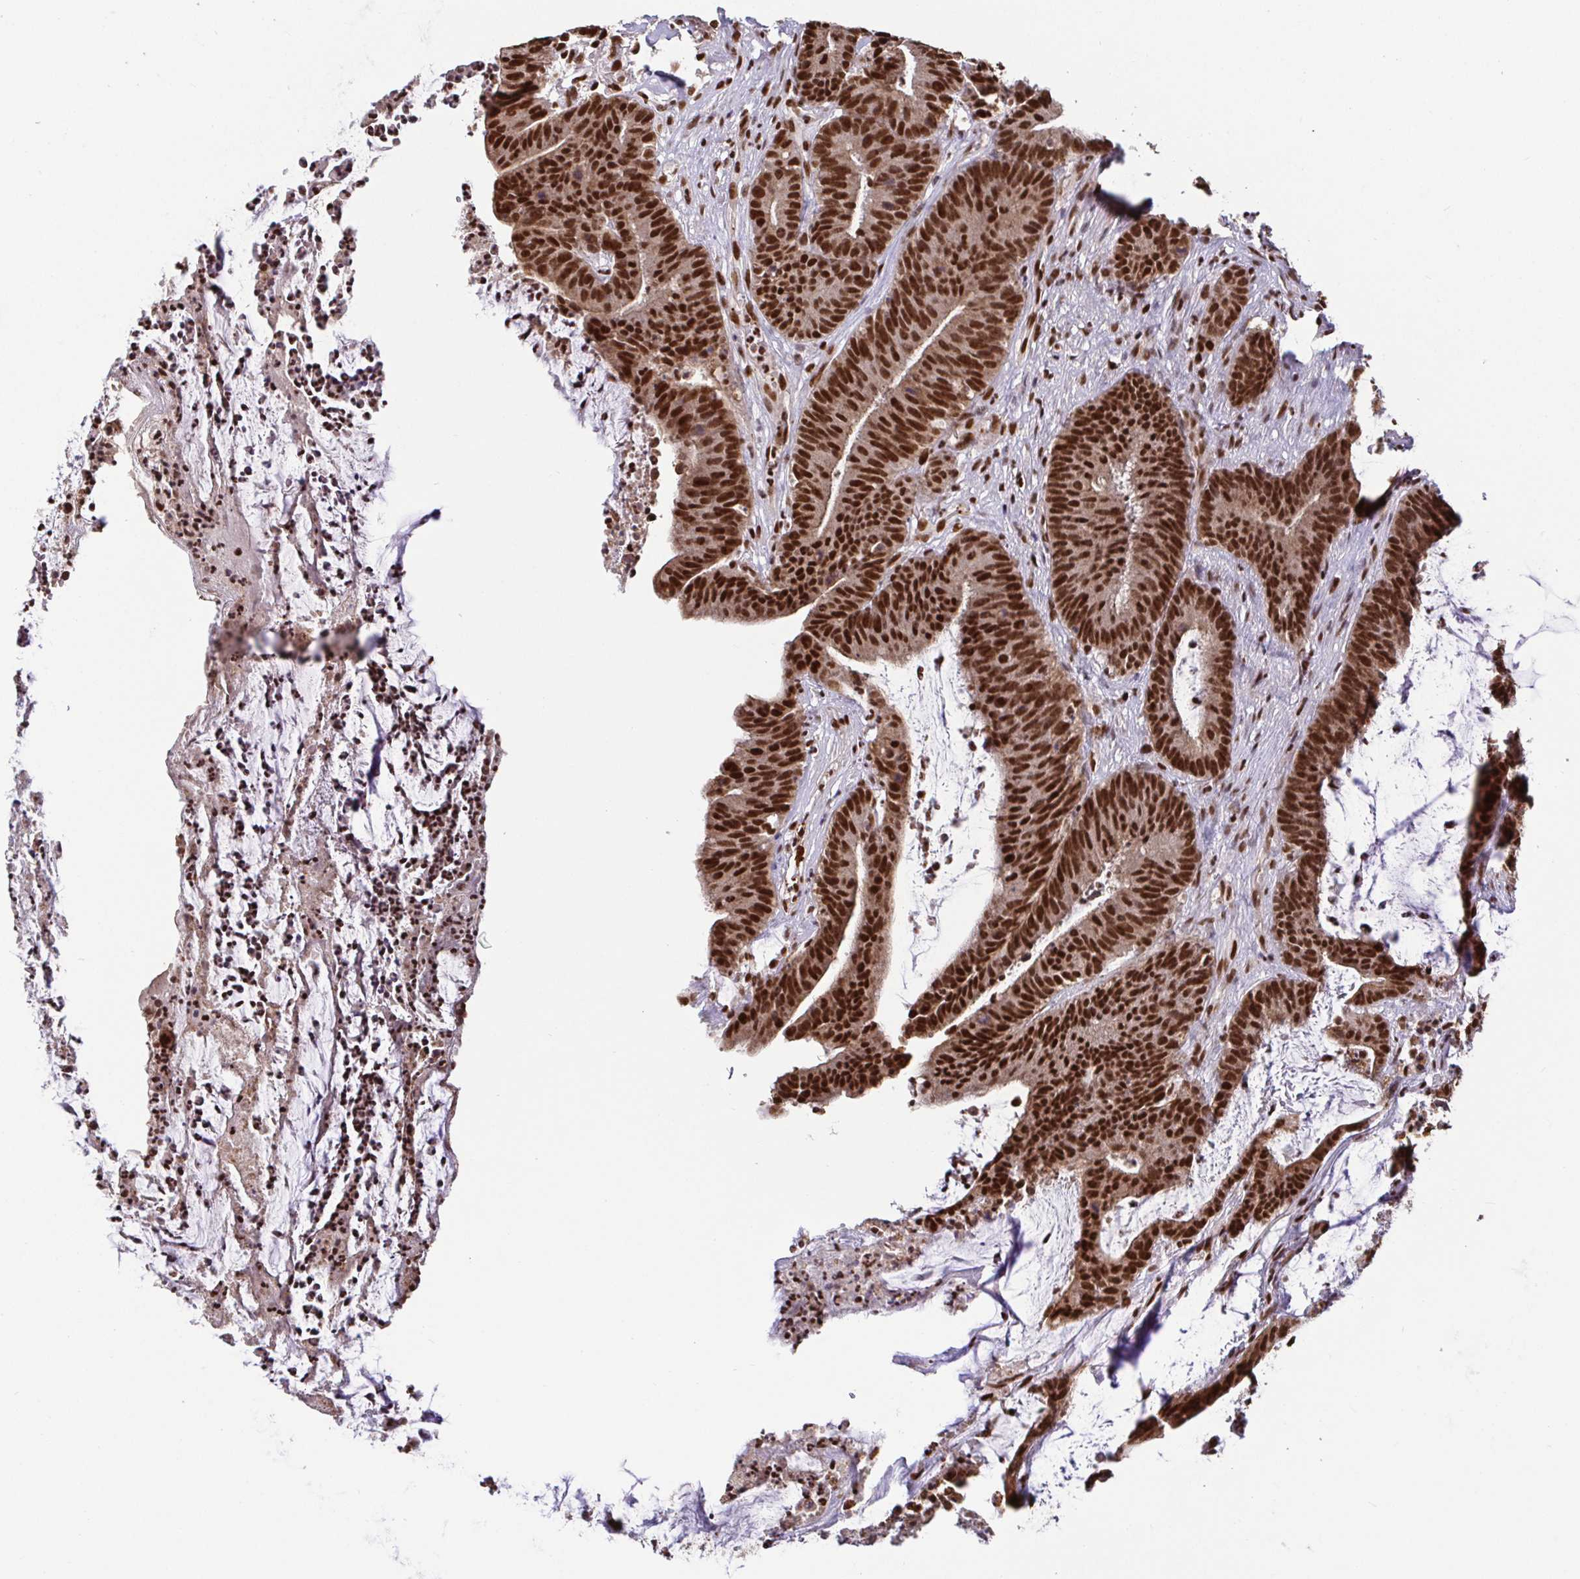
{"staining": {"intensity": "strong", "quantity": ">75%", "location": "nuclear"}, "tissue": "colorectal cancer", "cell_type": "Tumor cells", "image_type": "cancer", "snomed": [{"axis": "morphology", "description": "Adenocarcinoma, NOS"}, {"axis": "topography", "description": "Colon"}], "caption": "Immunohistochemical staining of human colorectal cancer displays high levels of strong nuclear expression in approximately >75% of tumor cells. Using DAB (brown) and hematoxylin (blue) stains, captured at high magnification using brightfield microscopy.", "gene": "SP3", "patient": {"sex": "female", "age": 78}}